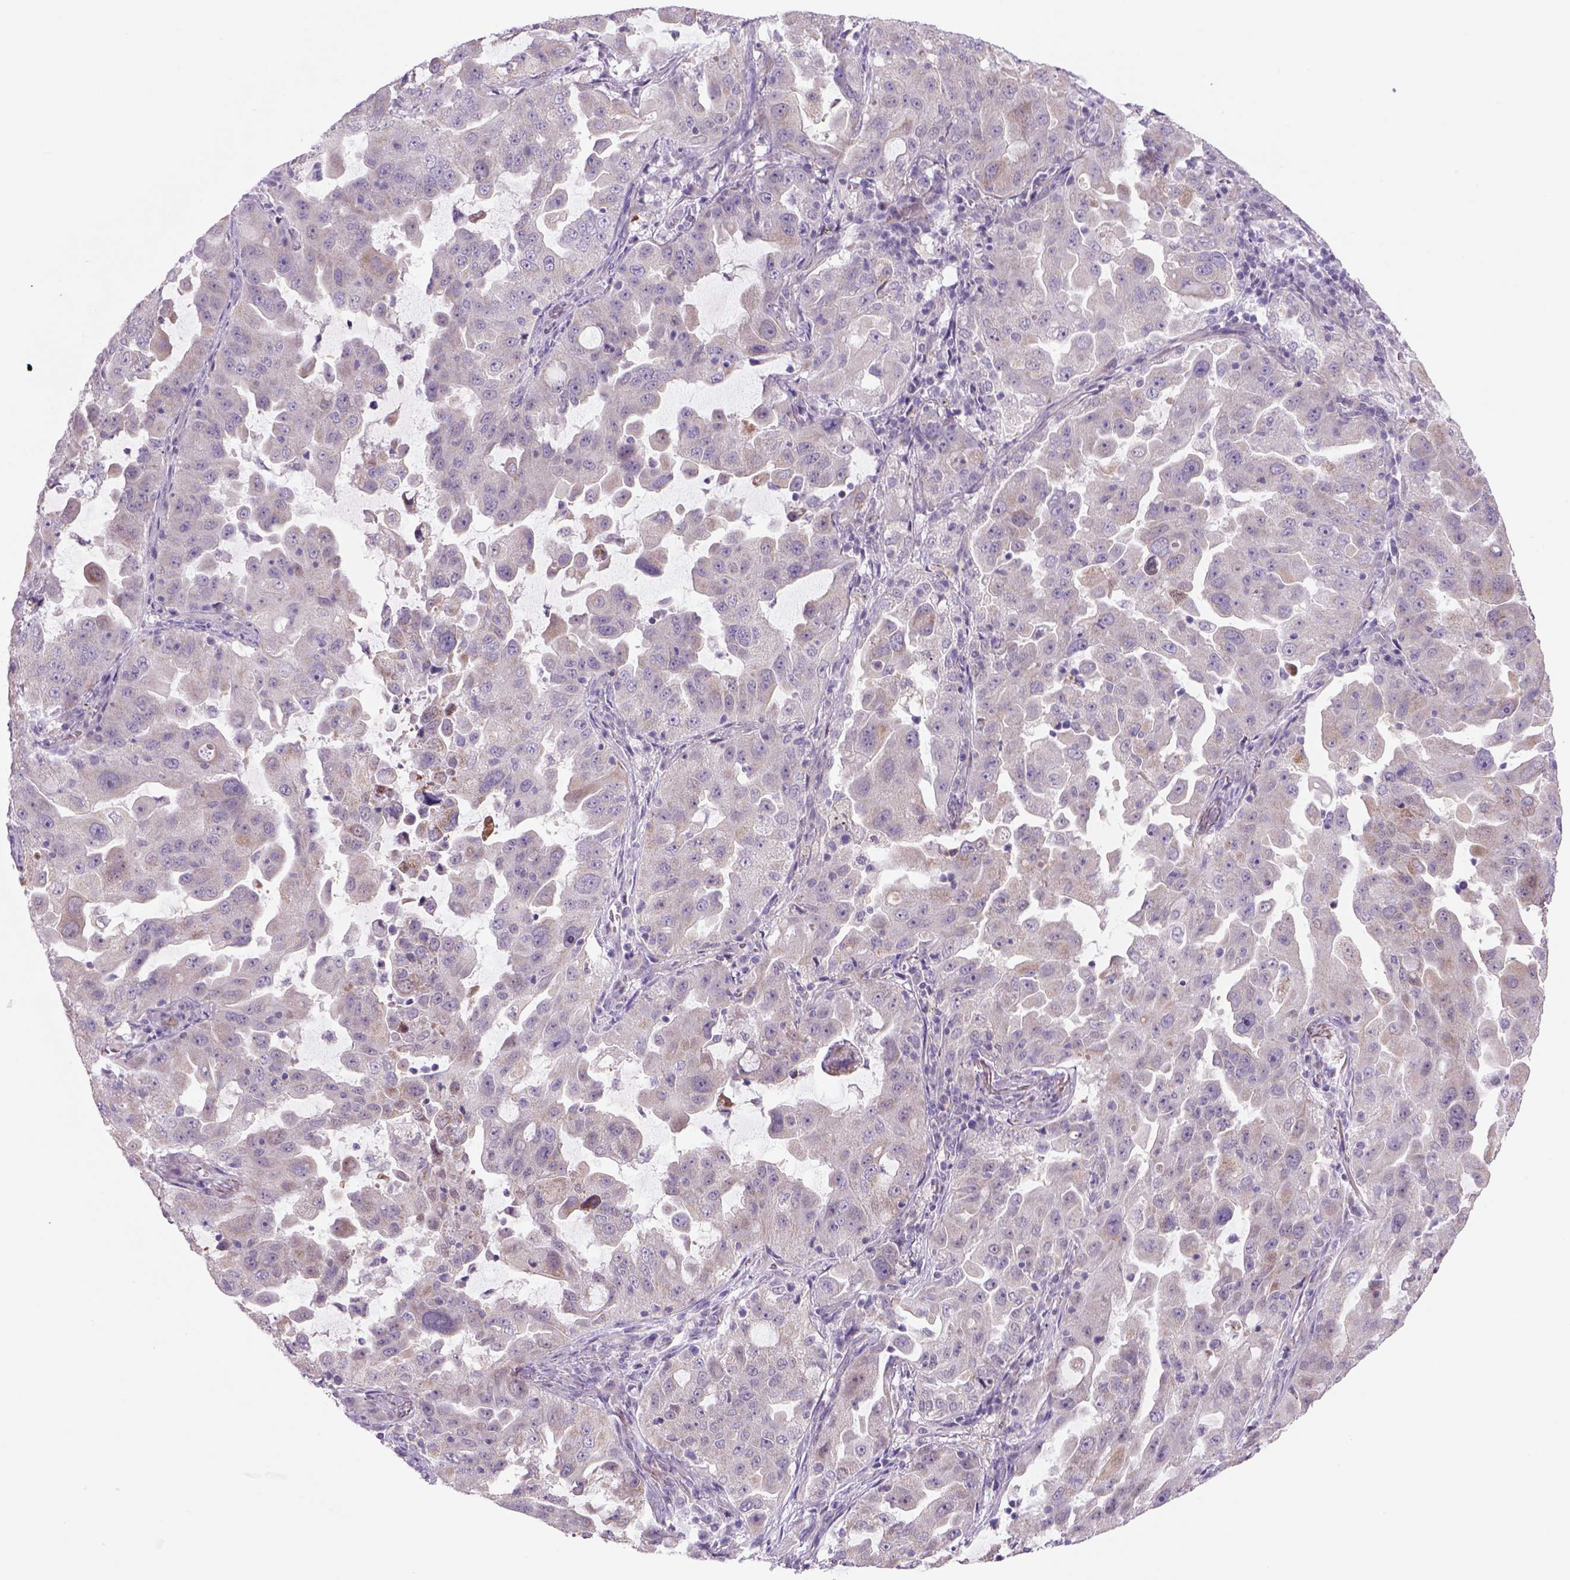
{"staining": {"intensity": "negative", "quantity": "none", "location": "none"}, "tissue": "lung cancer", "cell_type": "Tumor cells", "image_type": "cancer", "snomed": [{"axis": "morphology", "description": "Adenocarcinoma, NOS"}, {"axis": "topography", "description": "Lung"}], "caption": "IHC histopathology image of lung cancer stained for a protein (brown), which demonstrates no staining in tumor cells.", "gene": "ADGRV1", "patient": {"sex": "female", "age": 61}}